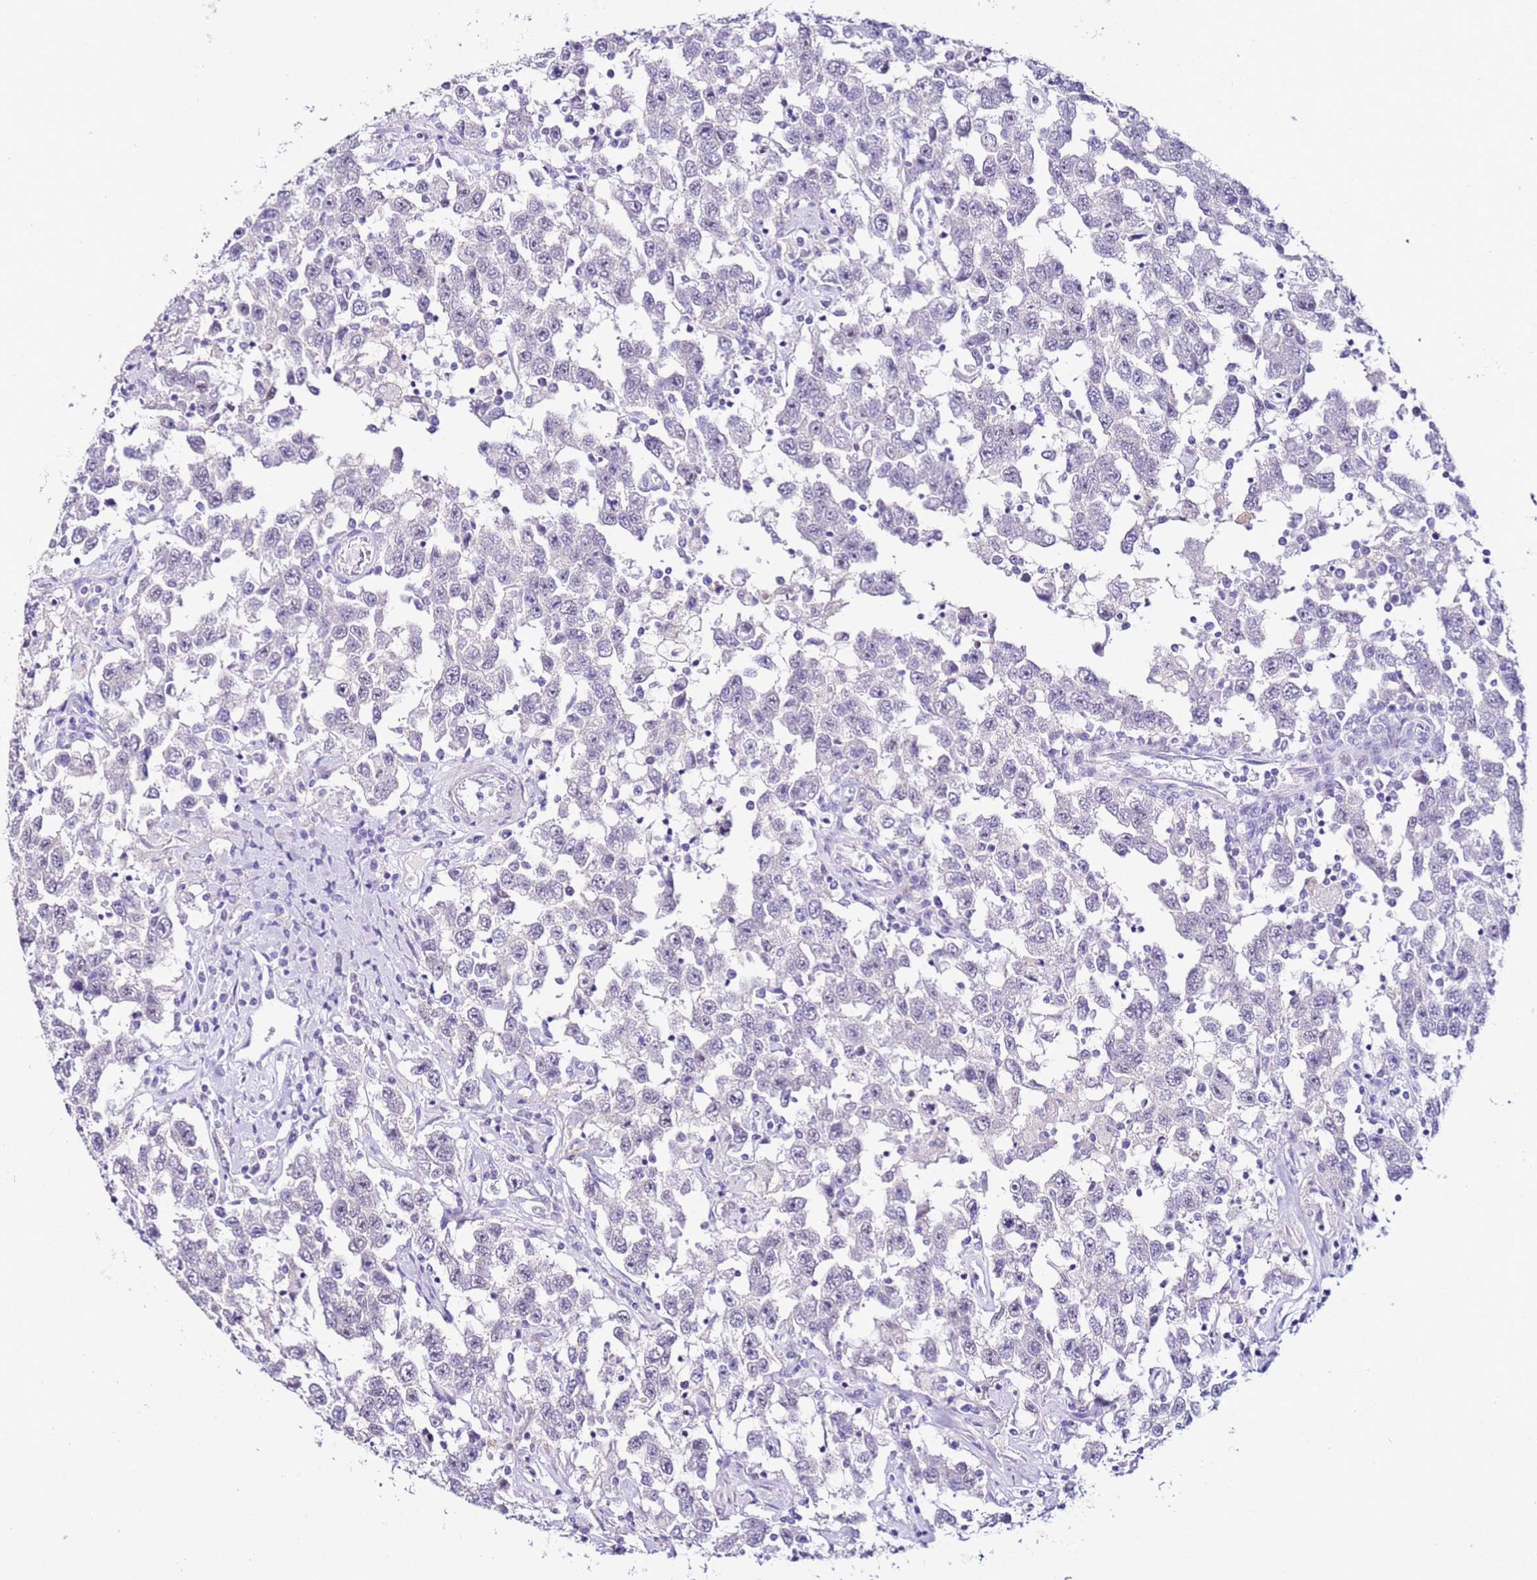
{"staining": {"intensity": "negative", "quantity": "none", "location": "none"}, "tissue": "testis cancer", "cell_type": "Tumor cells", "image_type": "cancer", "snomed": [{"axis": "morphology", "description": "Seminoma, NOS"}, {"axis": "topography", "description": "Testis"}], "caption": "The immunohistochemistry (IHC) histopathology image has no significant staining in tumor cells of testis cancer (seminoma) tissue.", "gene": "HGD", "patient": {"sex": "male", "age": 41}}